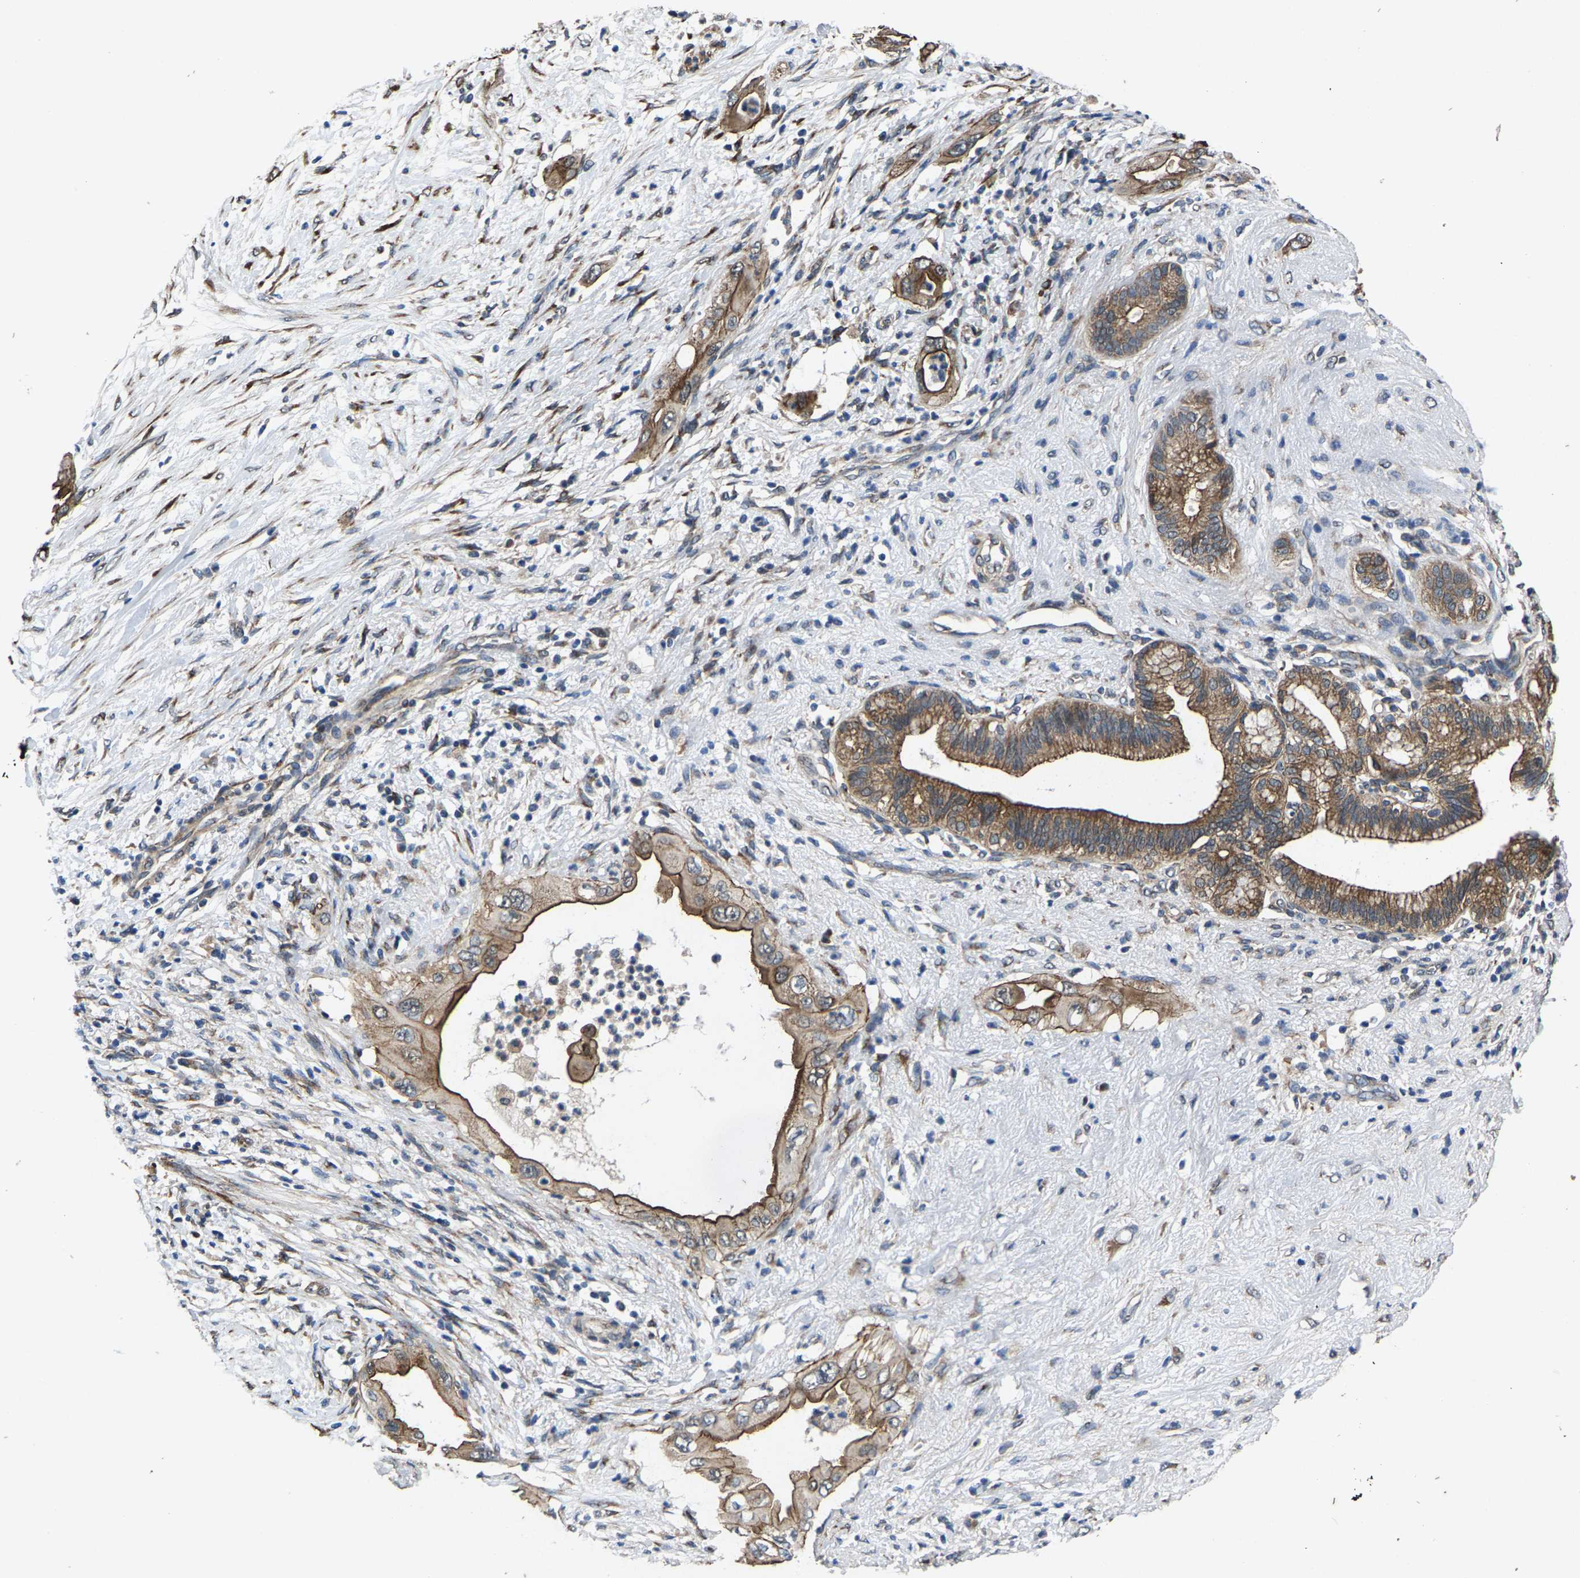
{"staining": {"intensity": "moderate", "quantity": ">75%", "location": "cytoplasmic/membranous"}, "tissue": "pancreatic cancer", "cell_type": "Tumor cells", "image_type": "cancer", "snomed": [{"axis": "morphology", "description": "Adenocarcinoma, NOS"}, {"axis": "topography", "description": "Pancreas"}], "caption": "A medium amount of moderate cytoplasmic/membranous expression is identified in approximately >75% of tumor cells in pancreatic cancer tissue.", "gene": "PDP1", "patient": {"sex": "male", "age": 59}}